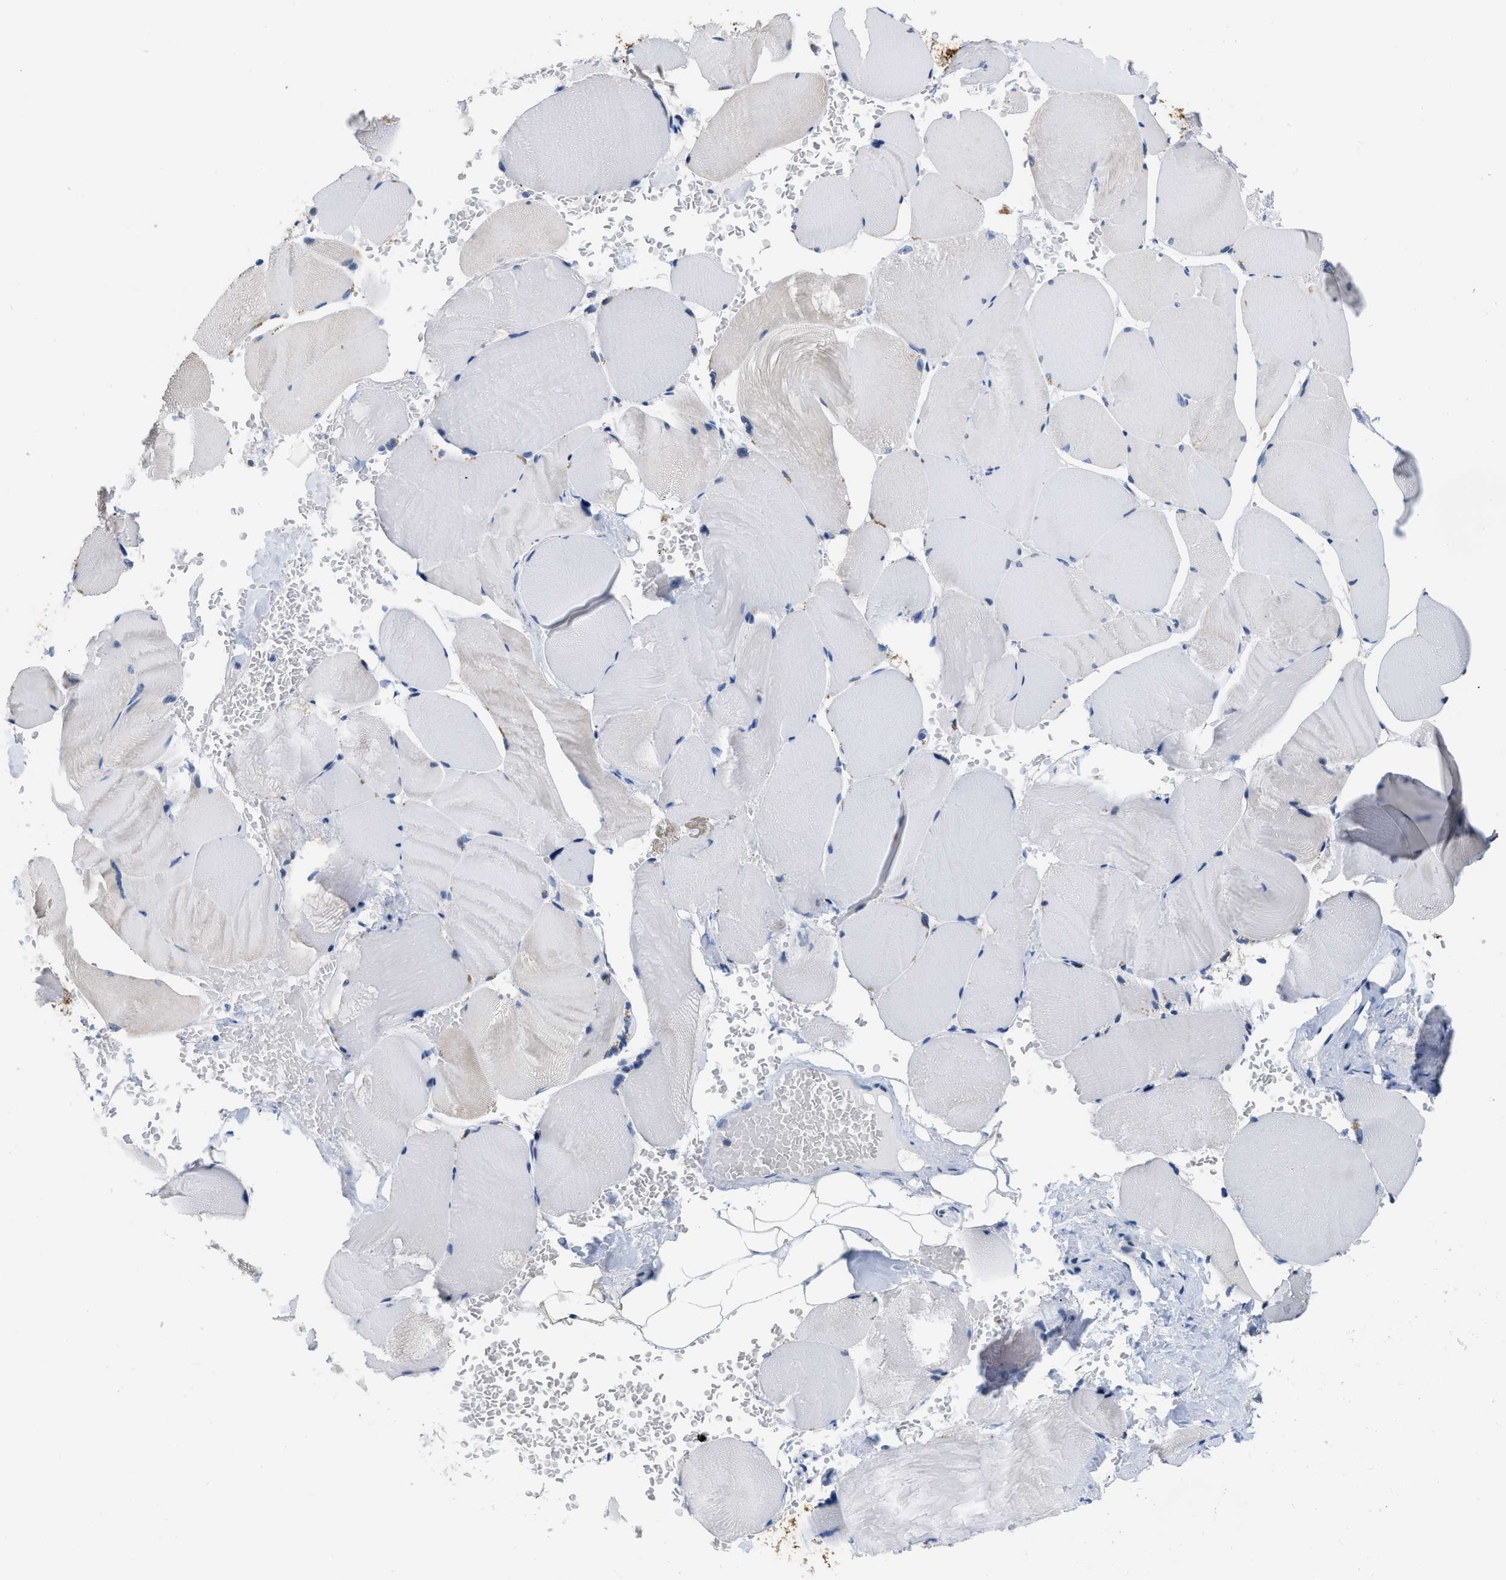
{"staining": {"intensity": "moderate", "quantity": "<25%", "location": "cytoplasmic/membranous"}, "tissue": "skeletal muscle", "cell_type": "Myocytes", "image_type": "normal", "snomed": [{"axis": "morphology", "description": "Normal tissue, NOS"}, {"axis": "topography", "description": "Skin"}, {"axis": "topography", "description": "Skeletal muscle"}], "caption": "Moderate cytoplasmic/membranous positivity for a protein is identified in approximately <25% of myocytes of unremarkable skeletal muscle using immunohistochemistry.", "gene": "CRYM", "patient": {"sex": "male", "age": 83}}